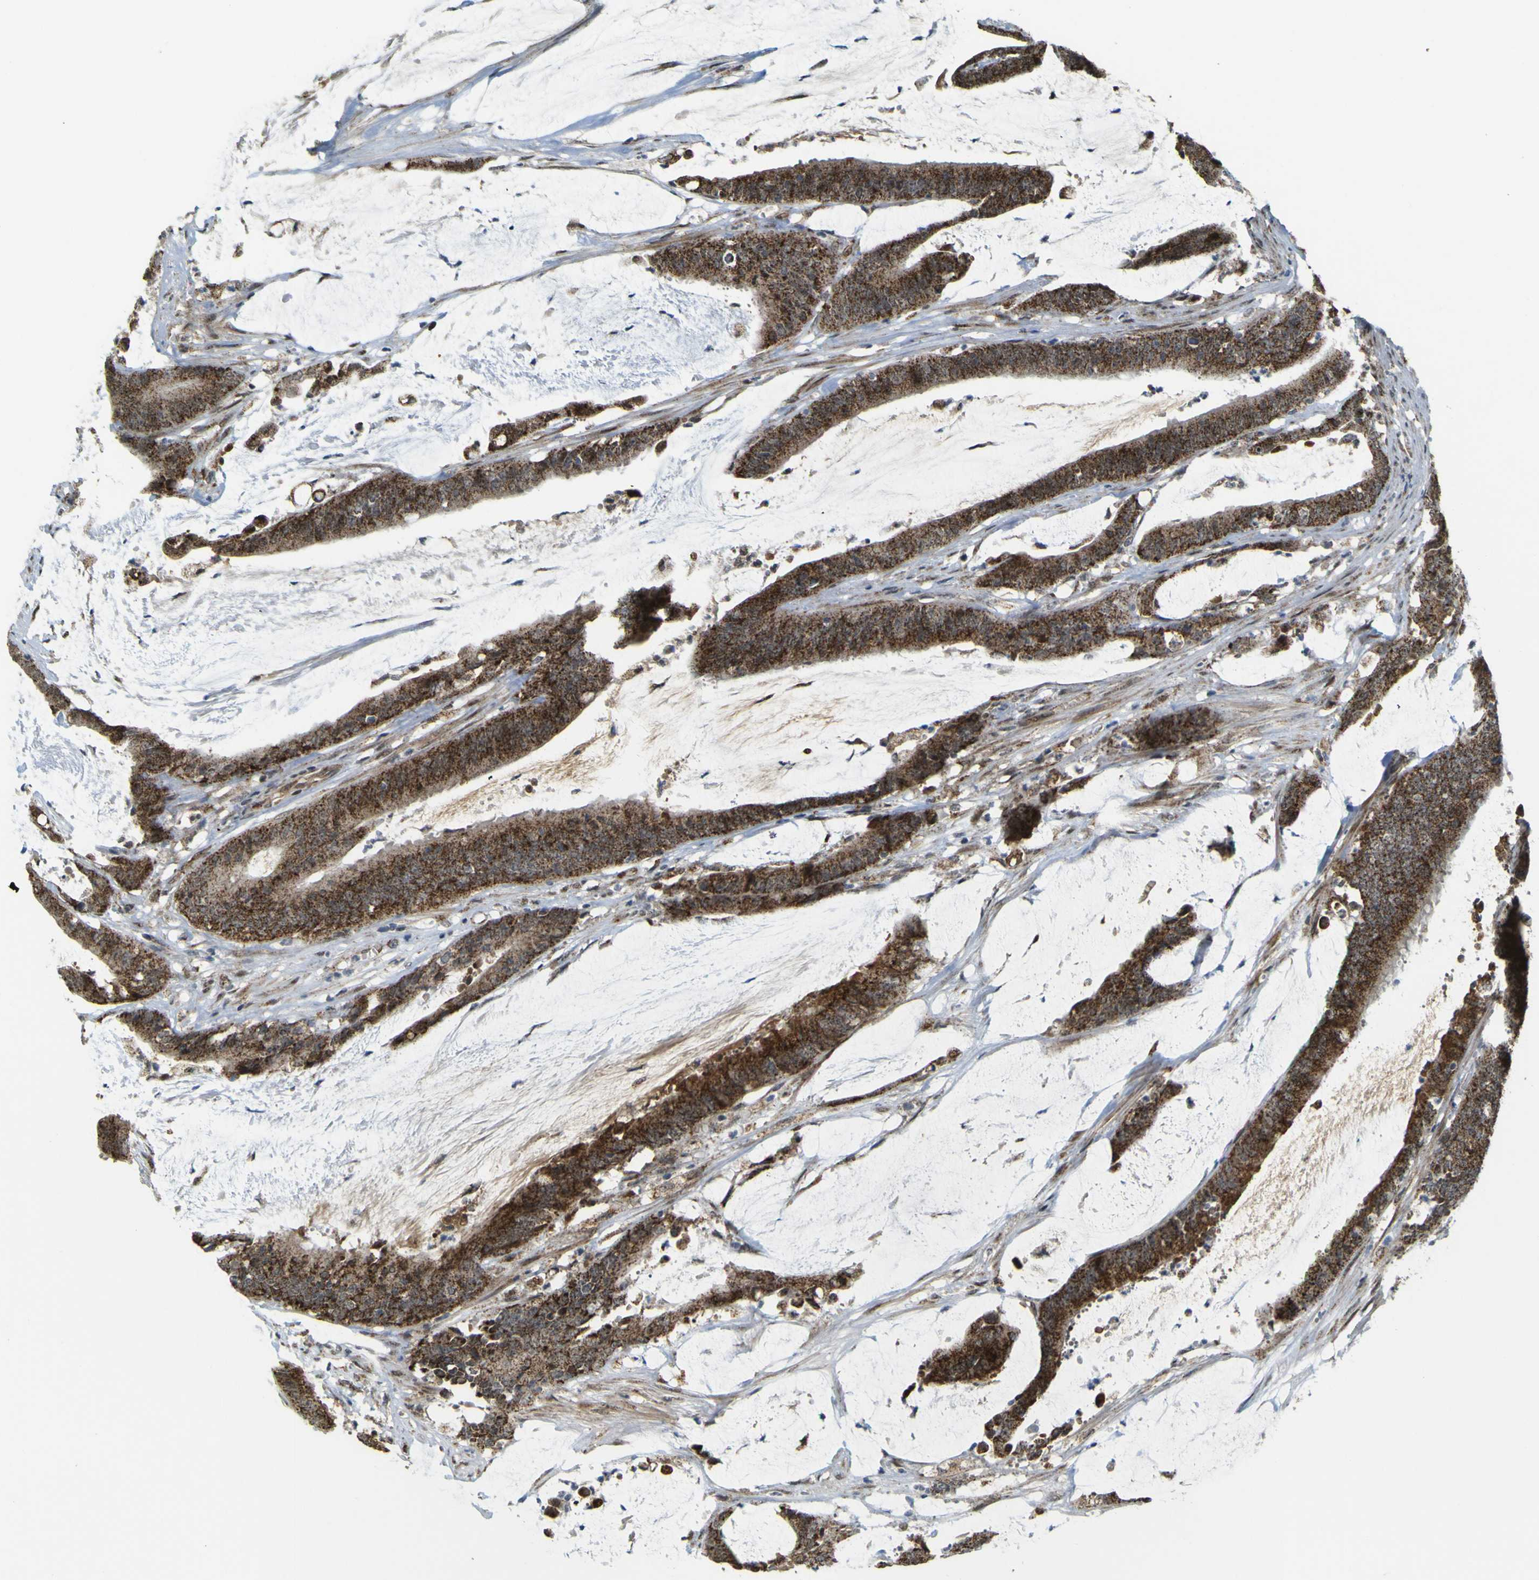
{"staining": {"intensity": "strong", "quantity": ">75%", "location": "cytoplasmic/membranous"}, "tissue": "colorectal cancer", "cell_type": "Tumor cells", "image_type": "cancer", "snomed": [{"axis": "morphology", "description": "Adenocarcinoma, NOS"}, {"axis": "topography", "description": "Rectum"}], "caption": "Approximately >75% of tumor cells in human colorectal cancer display strong cytoplasmic/membranous protein staining as visualized by brown immunohistochemical staining.", "gene": "ACBD5", "patient": {"sex": "female", "age": 66}}